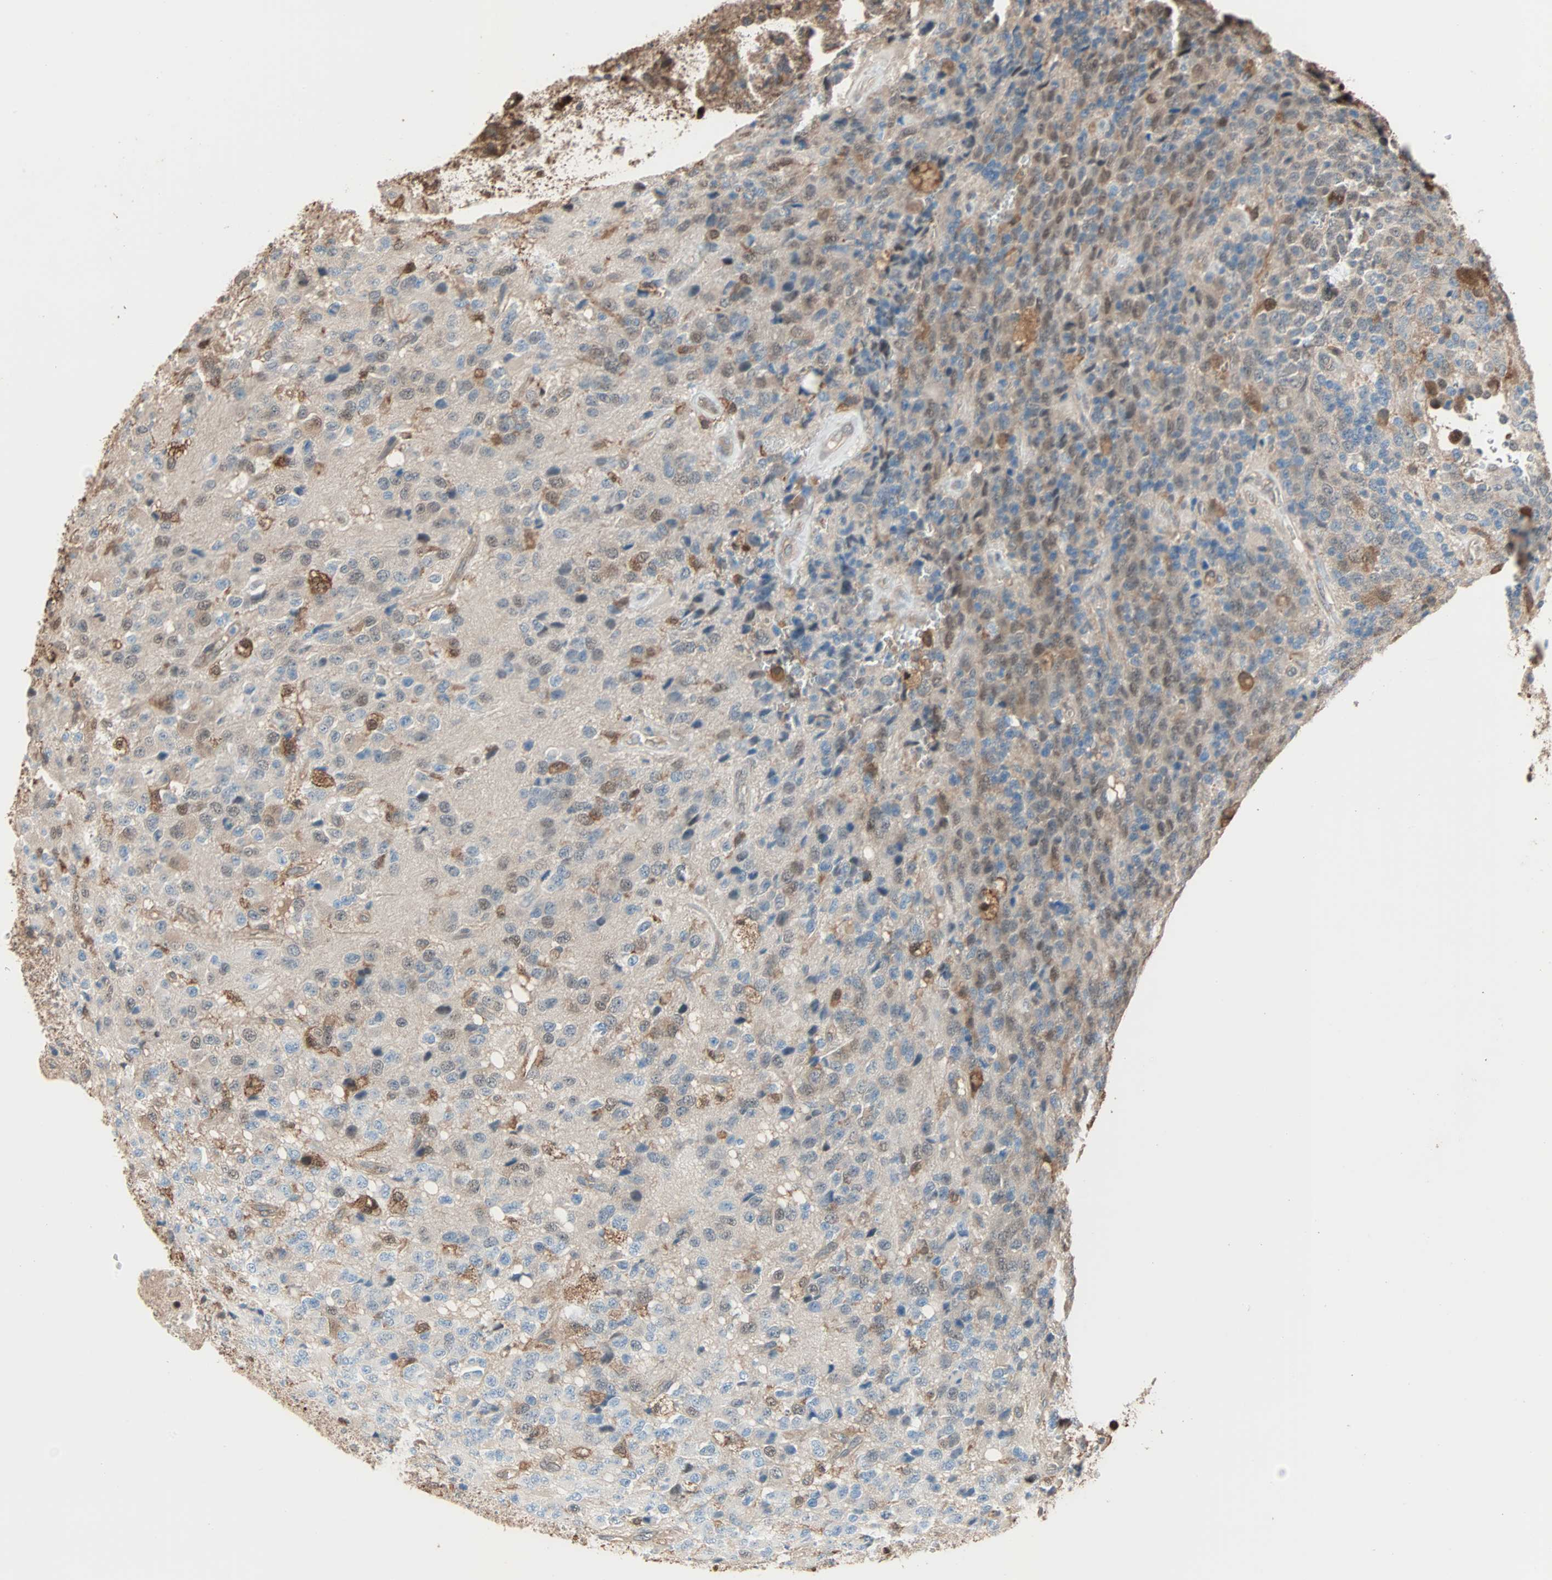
{"staining": {"intensity": "weak", "quantity": "25%-75%", "location": "cytoplasmic/membranous,nuclear"}, "tissue": "glioma", "cell_type": "Tumor cells", "image_type": "cancer", "snomed": [{"axis": "morphology", "description": "Glioma, malignant, High grade"}, {"axis": "topography", "description": "pancreas cauda"}], "caption": "IHC image of neoplastic tissue: glioma stained using IHC displays low levels of weak protein expression localized specifically in the cytoplasmic/membranous and nuclear of tumor cells, appearing as a cytoplasmic/membranous and nuclear brown color.", "gene": "PRDX1", "patient": {"sex": "male", "age": 60}}